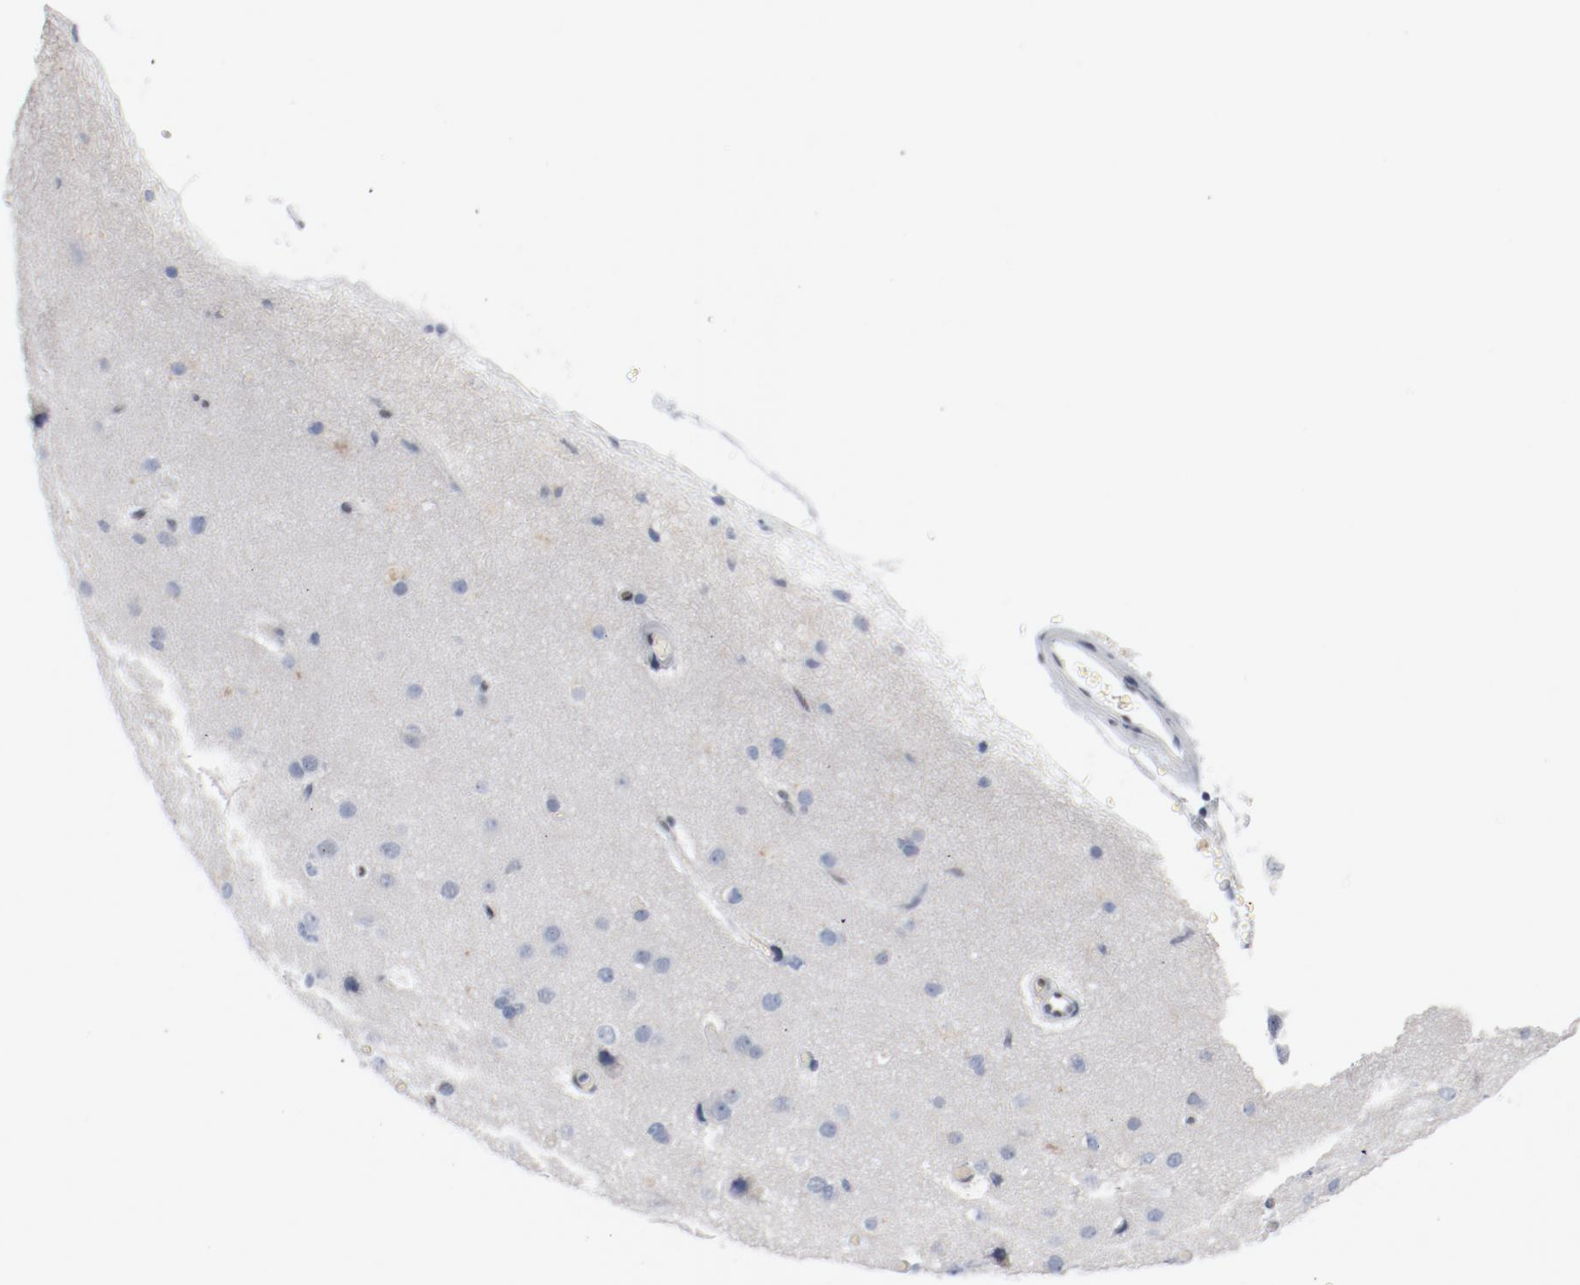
{"staining": {"intensity": "weak", "quantity": ">75%", "location": "nuclear"}, "tissue": "cerebral cortex", "cell_type": "Endothelial cells", "image_type": "normal", "snomed": [{"axis": "morphology", "description": "Normal tissue, NOS"}, {"axis": "morphology", "description": "Glioma, malignant, High grade"}, {"axis": "topography", "description": "Cerebral cortex"}], "caption": "This micrograph displays normal cerebral cortex stained with immunohistochemistry to label a protein in brown. The nuclear of endothelial cells show weak positivity for the protein. Nuclei are counter-stained blue.", "gene": "ENSG00000285708", "patient": {"sex": "male", "age": 77}}